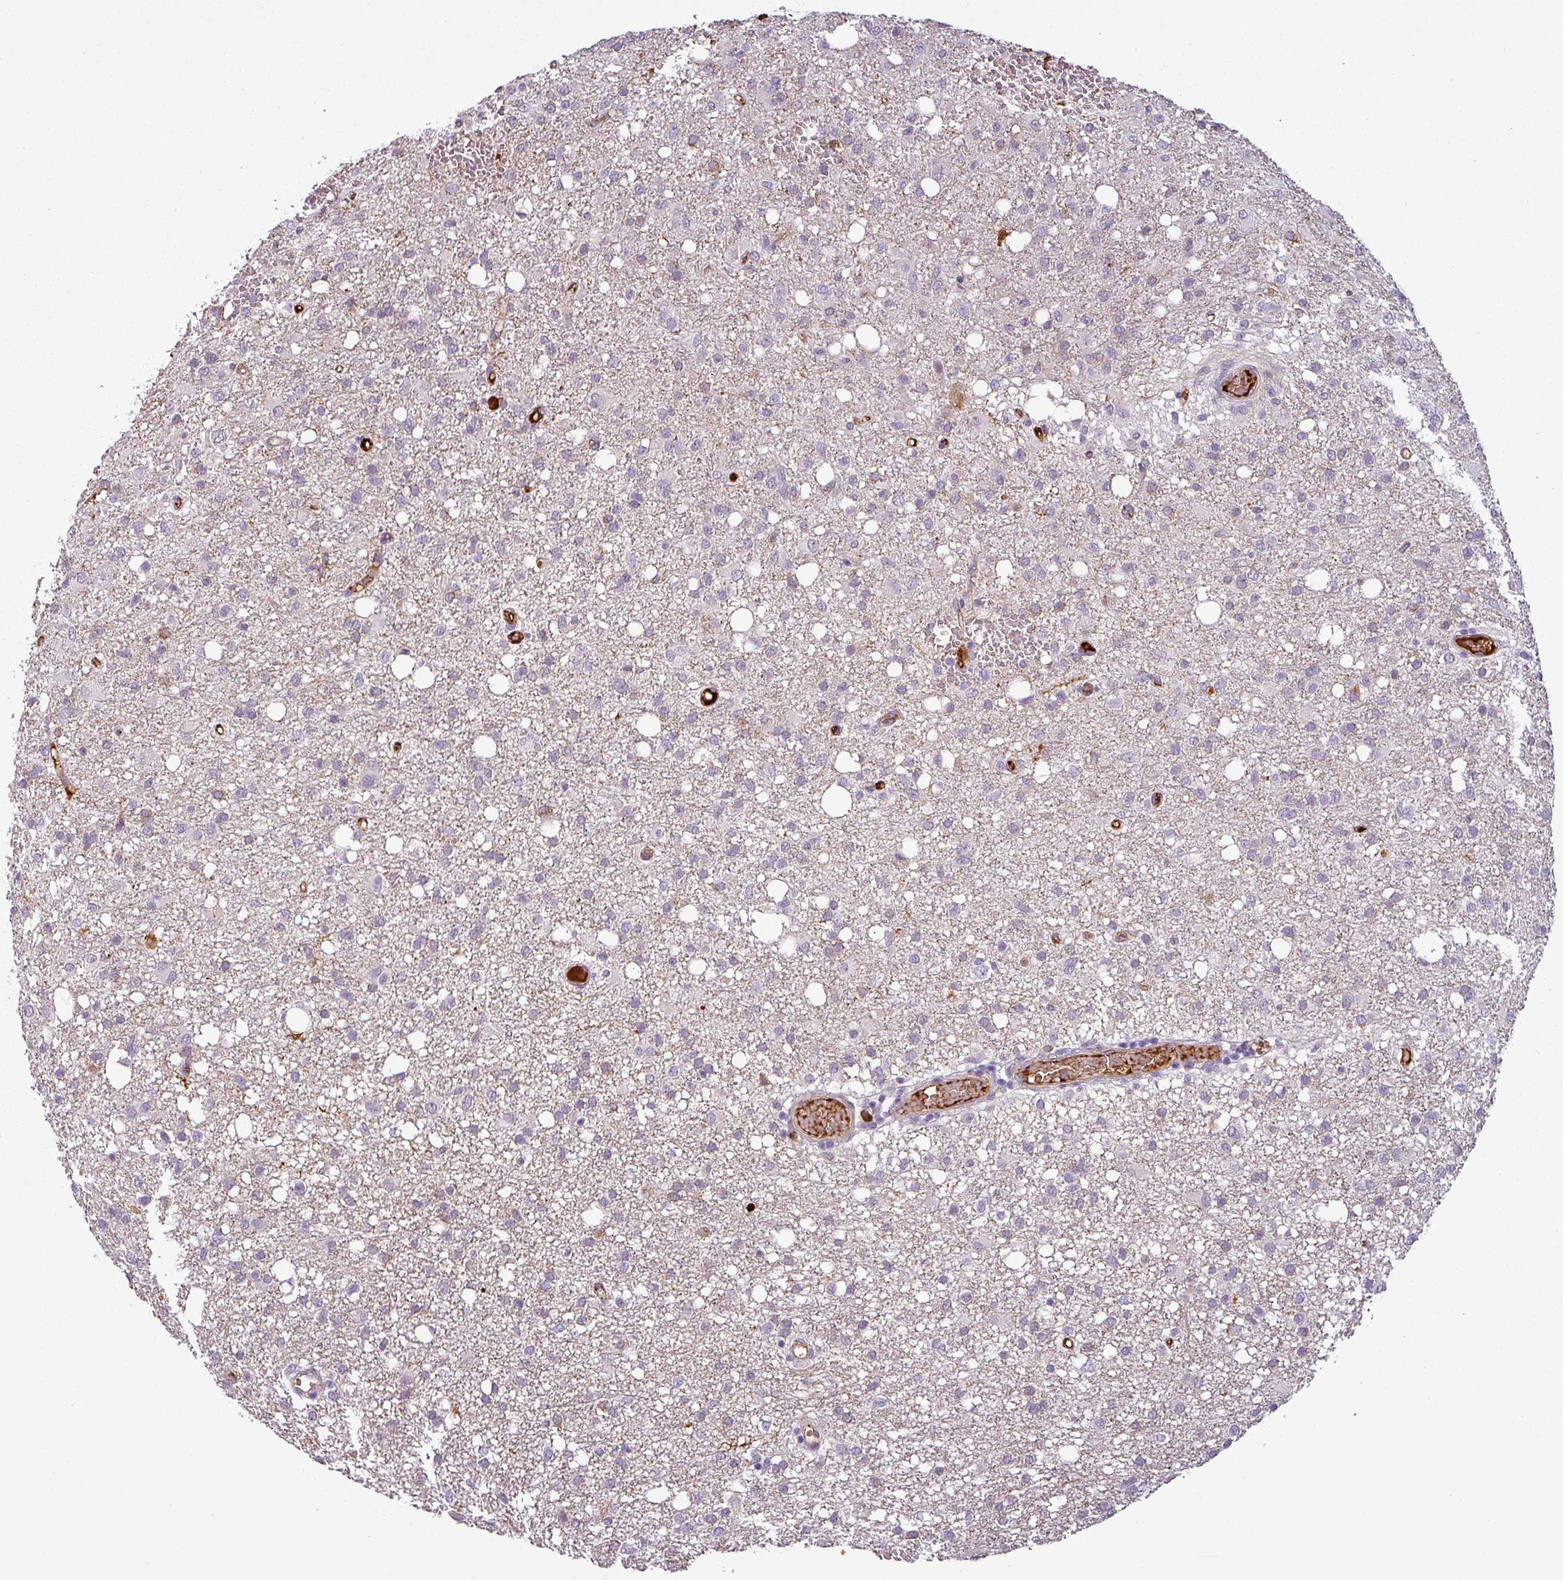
{"staining": {"intensity": "negative", "quantity": "none", "location": "none"}, "tissue": "glioma", "cell_type": "Tumor cells", "image_type": "cancer", "snomed": [{"axis": "morphology", "description": "Glioma, malignant, High grade"}, {"axis": "topography", "description": "Brain"}], "caption": "Tumor cells show no significant staining in malignant glioma (high-grade). Brightfield microscopy of IHC stained with DAB (brown) and hematoxylin (blue), captured at high magnification.", "gene": "APOC1", "patient": {"sex": "female", "age": 59}}